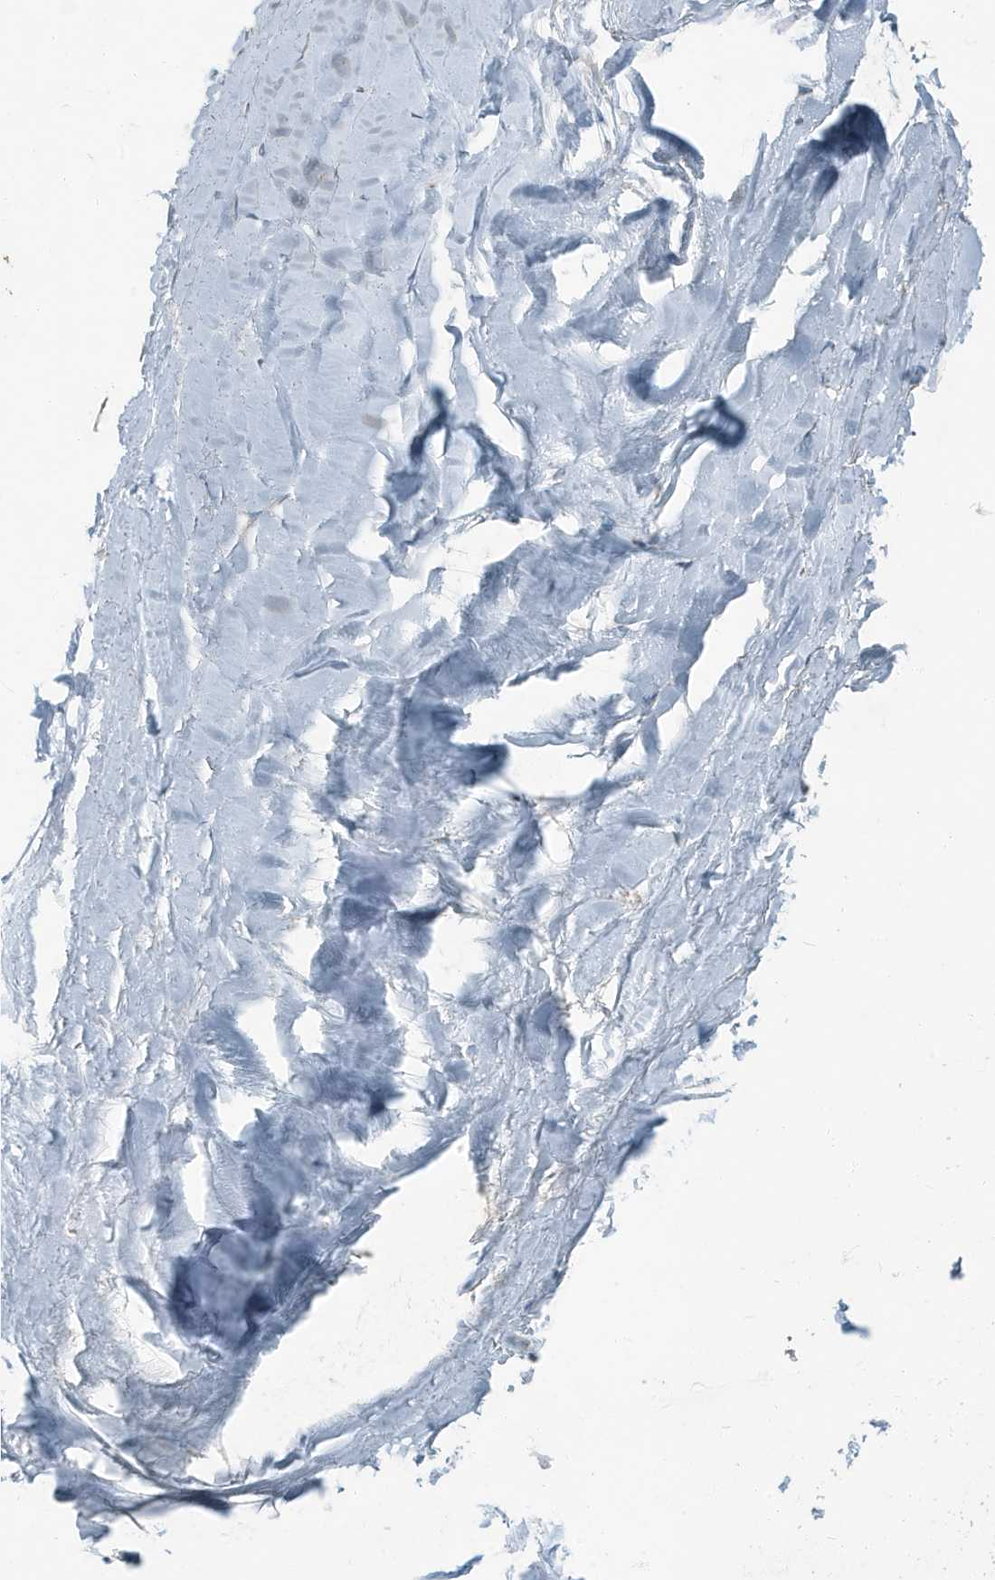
{"staining": {"intensity": "negative", "quantity": "none", "location": "none"}, "tissue": "adipose tissue", "cell_type": "Adipocytes", "image_type": "normal", "snomed": [{"axis": "morphology", "description": "Normal tissue, NOS"}, {"axis": "morphology", "description": "Basal cell carcinoma"}, {"axis": "topography", "description": "Skin"}], "caption": "Immunohistochemistry micrograph of normal adipose tissue stained for a protein (brown), which reveals no expression in adipocytes.", "gene": "FAM162A", "patient": {"sex": "female", "age": 89}}